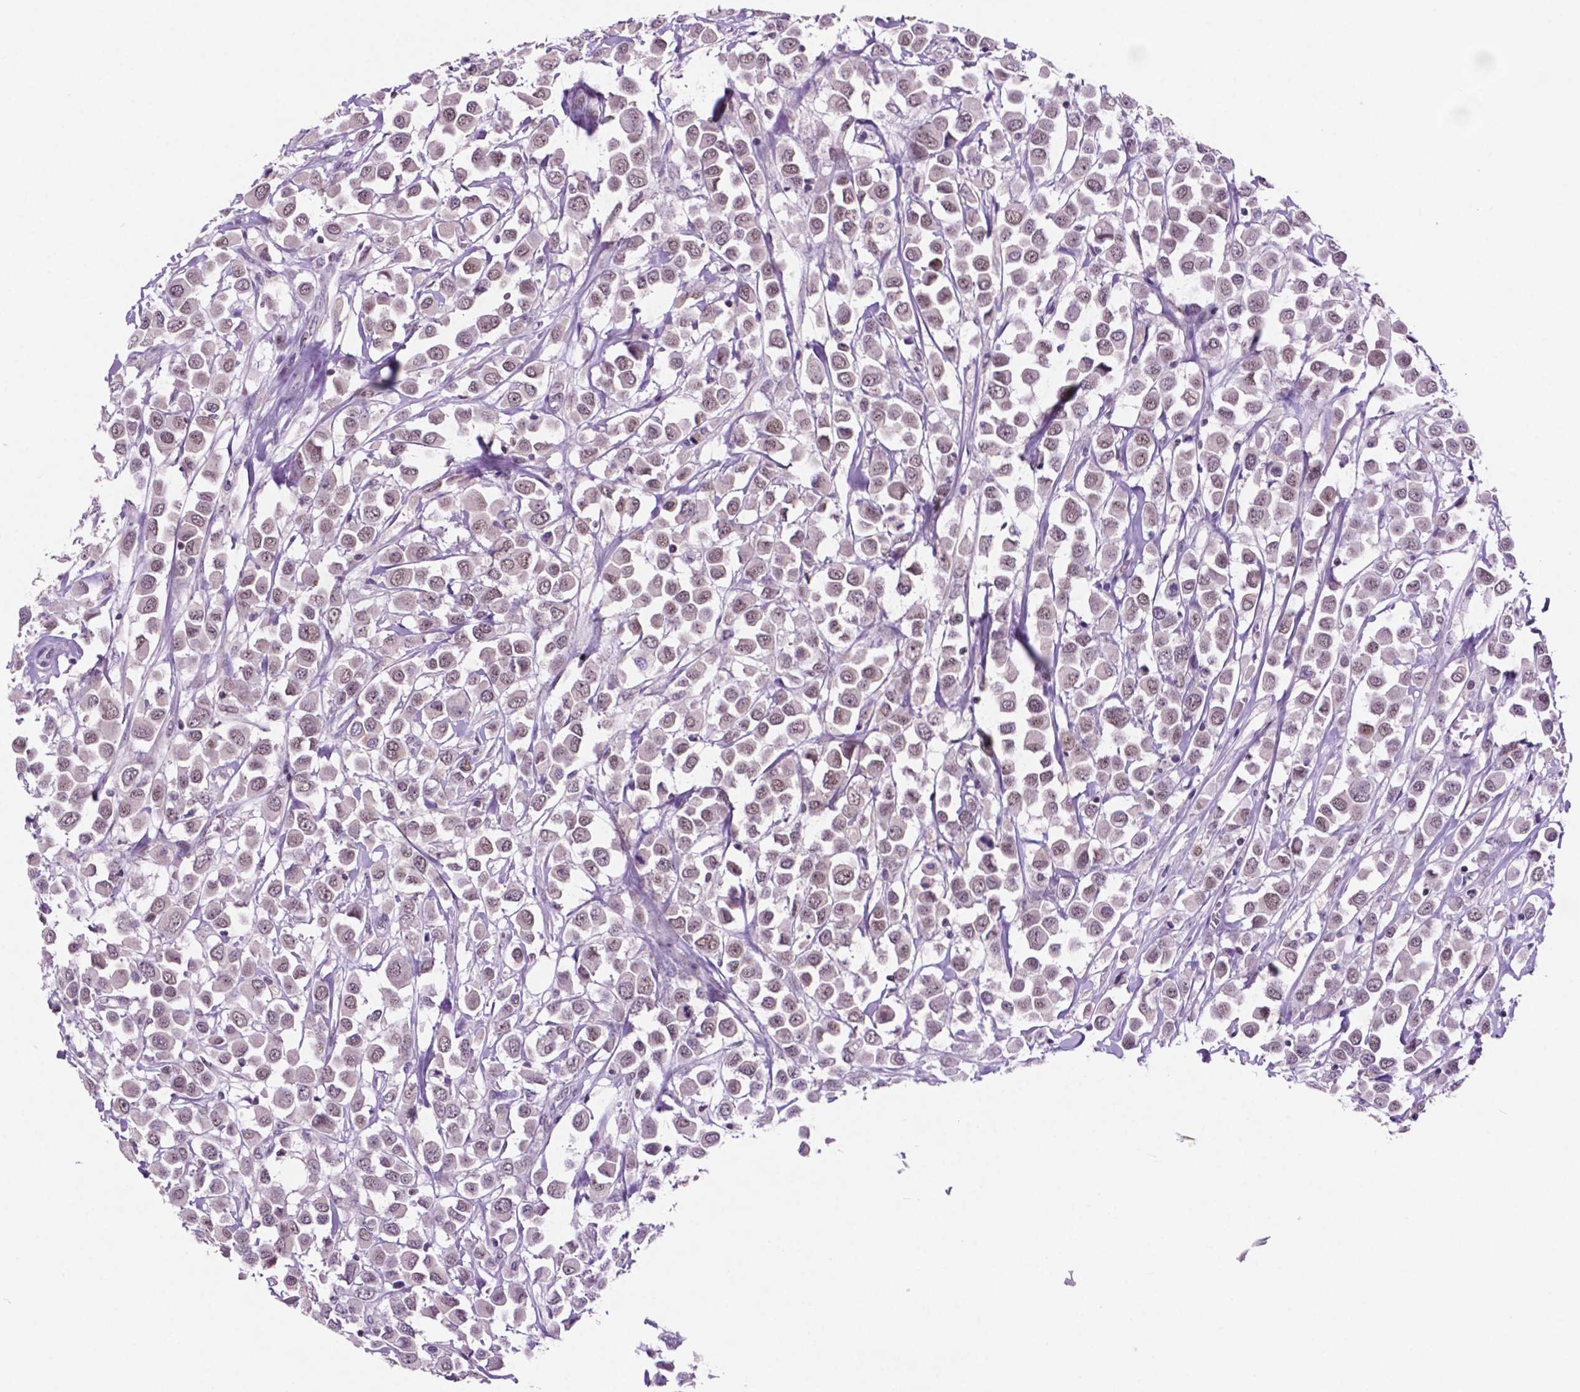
{"staining": {"intensity": "weak", "quantity": "25%-75%", "location": "nuclear"}, "tissue": "breast cancer", "cell_type": "Tumor cells", "image_type": "cancer", "snomed": [{"axis": "morphology", "description": "Duct carcinoma"}, {"axis": "topography", "description": "Breast"}], "caption": "Tumor cells exhibit low levels of weak nuclear positivity in approximately 25%-75% of cells in human breast cancer.", "gene": "NCOR1", "patient": {"sex": "female", "age": 61}}